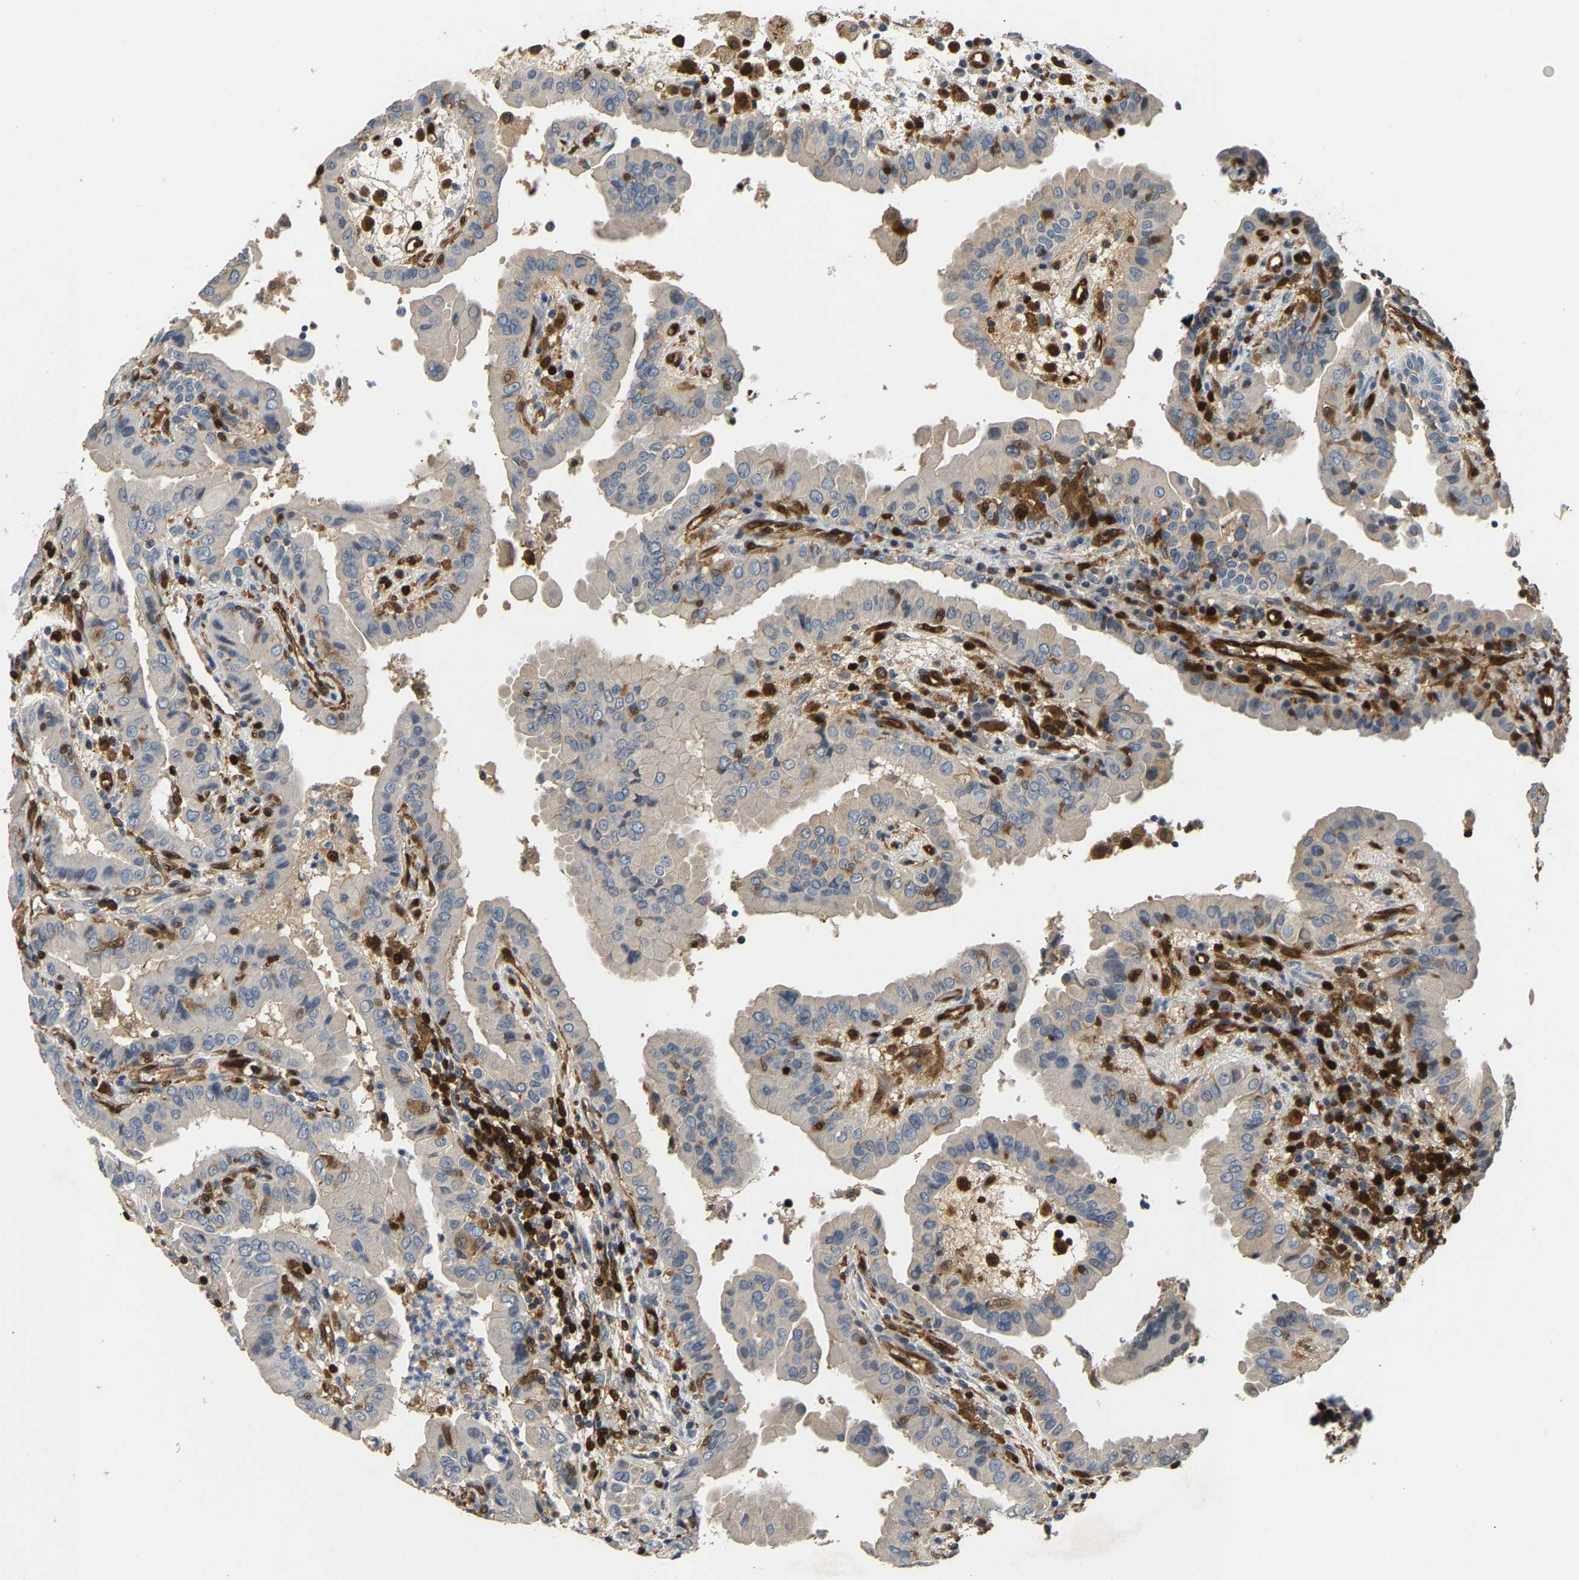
{"staining": {"intensity": "weak", "quantity": "<25%", "location": "cytoplasmic/membranous"}, "tissue": "thyroid cancer", "cell_type": "Tumor cells", "image_type": "cancer", "snomed": [{"axis": "morphology", "description": "Papillary adenocarcinoma, NOS"}, {"axis": "topography", "description": "Thyroid gland"}], "caption": "There is no significant expression in tumor cells of thyroid cancer.", "gene": "GIMAP7", "patient": {"sex": "male", "age": 33}}